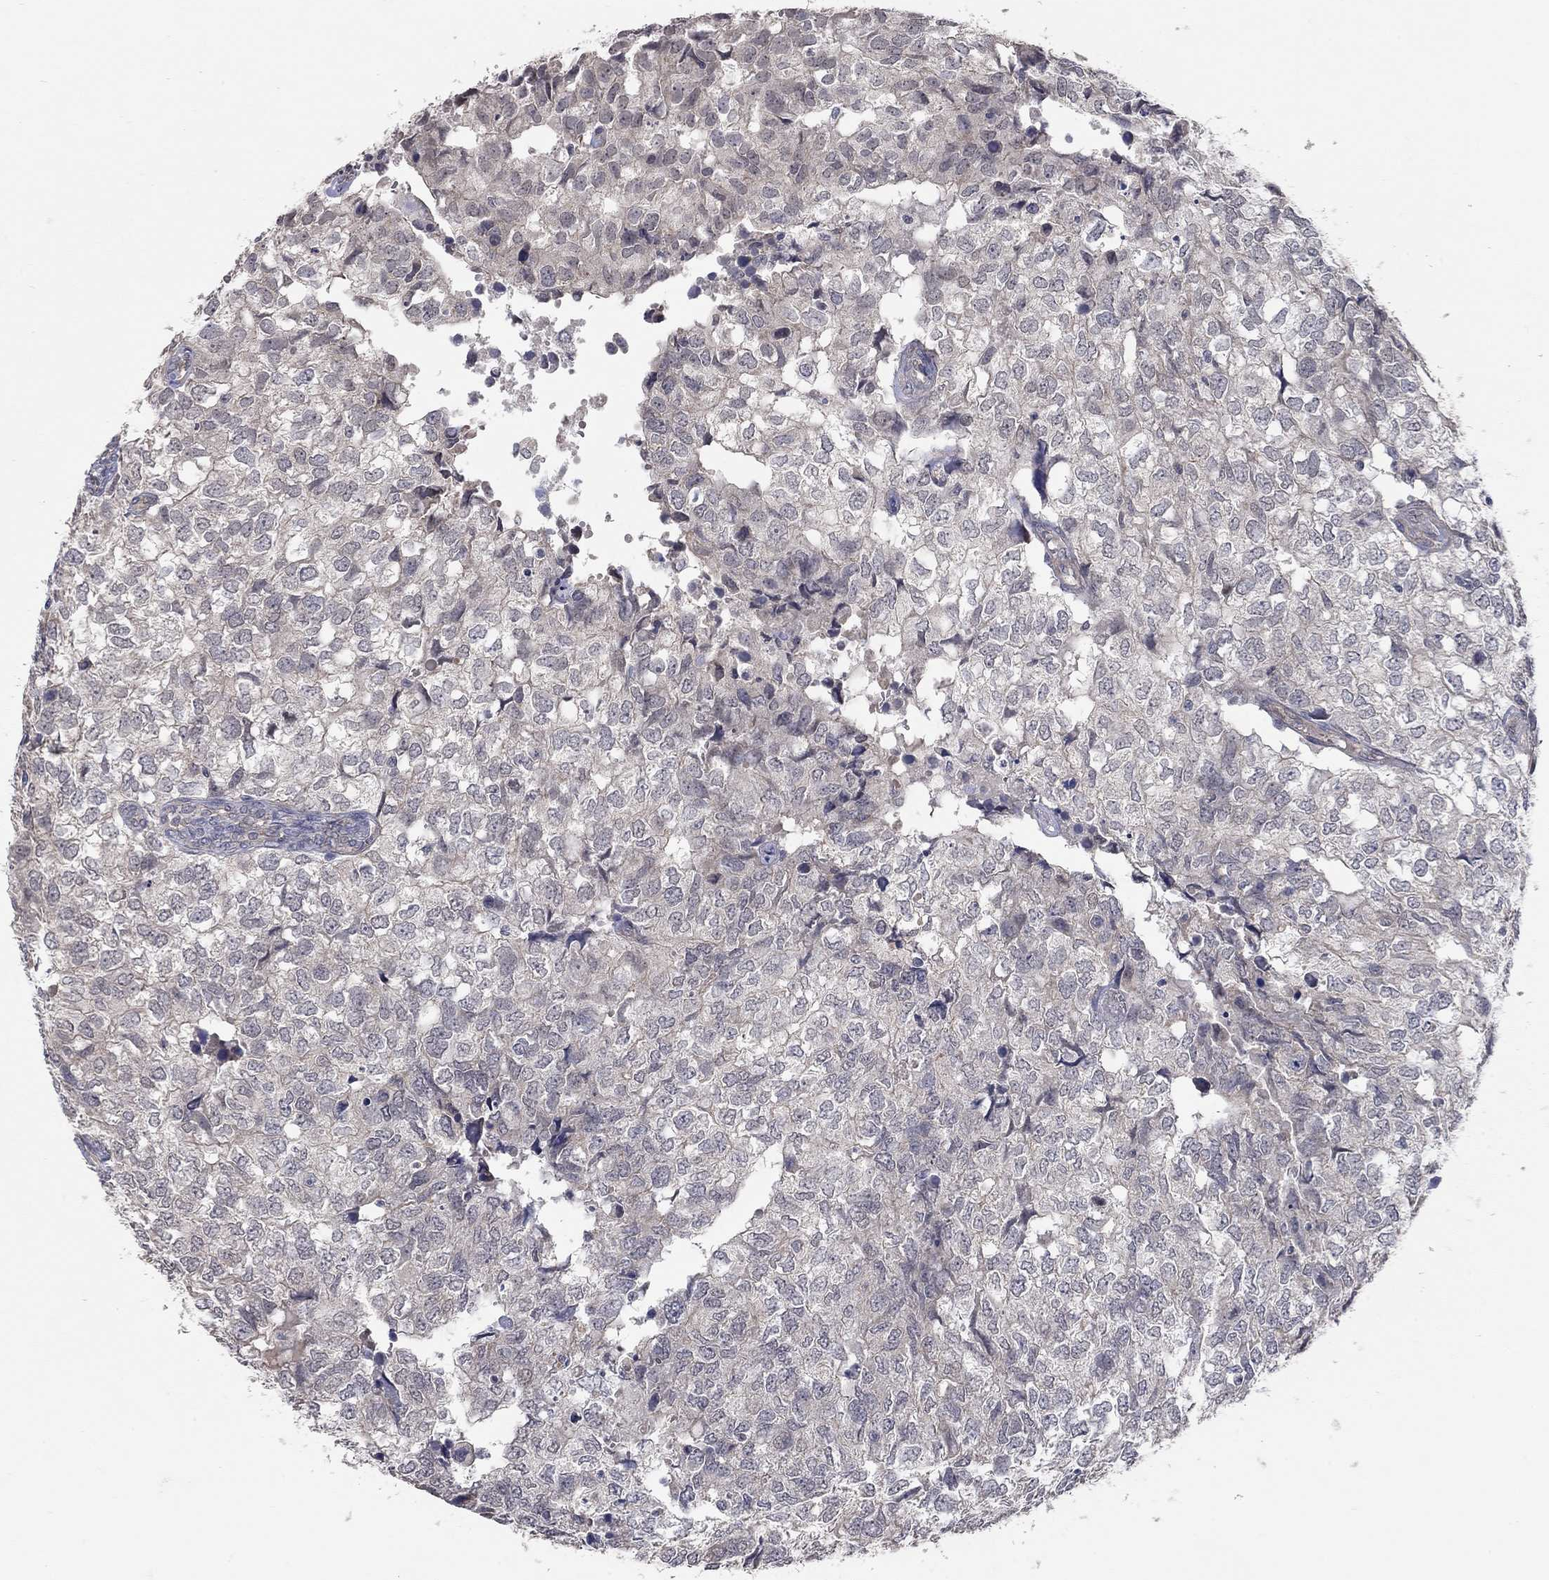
{"staining": {"intensity": "negative", "quantity": "none", "location": "none"}, "tissue": "breast cancer", "cell_type": "Tumor cells", "image_type": "cancer", "snomed": [{"axis": "morphology", "description": "Duct carcinoma"}, {"axis": "topography", "description": "Breast"}], "caption": "A photomicrograph of breast cancer (infiltrating ductal carcinoma) stained for a protein displays no brown staining in tumor cells.", "gene": "WASF3", "patient": {"sex": "female", "age": 30}}